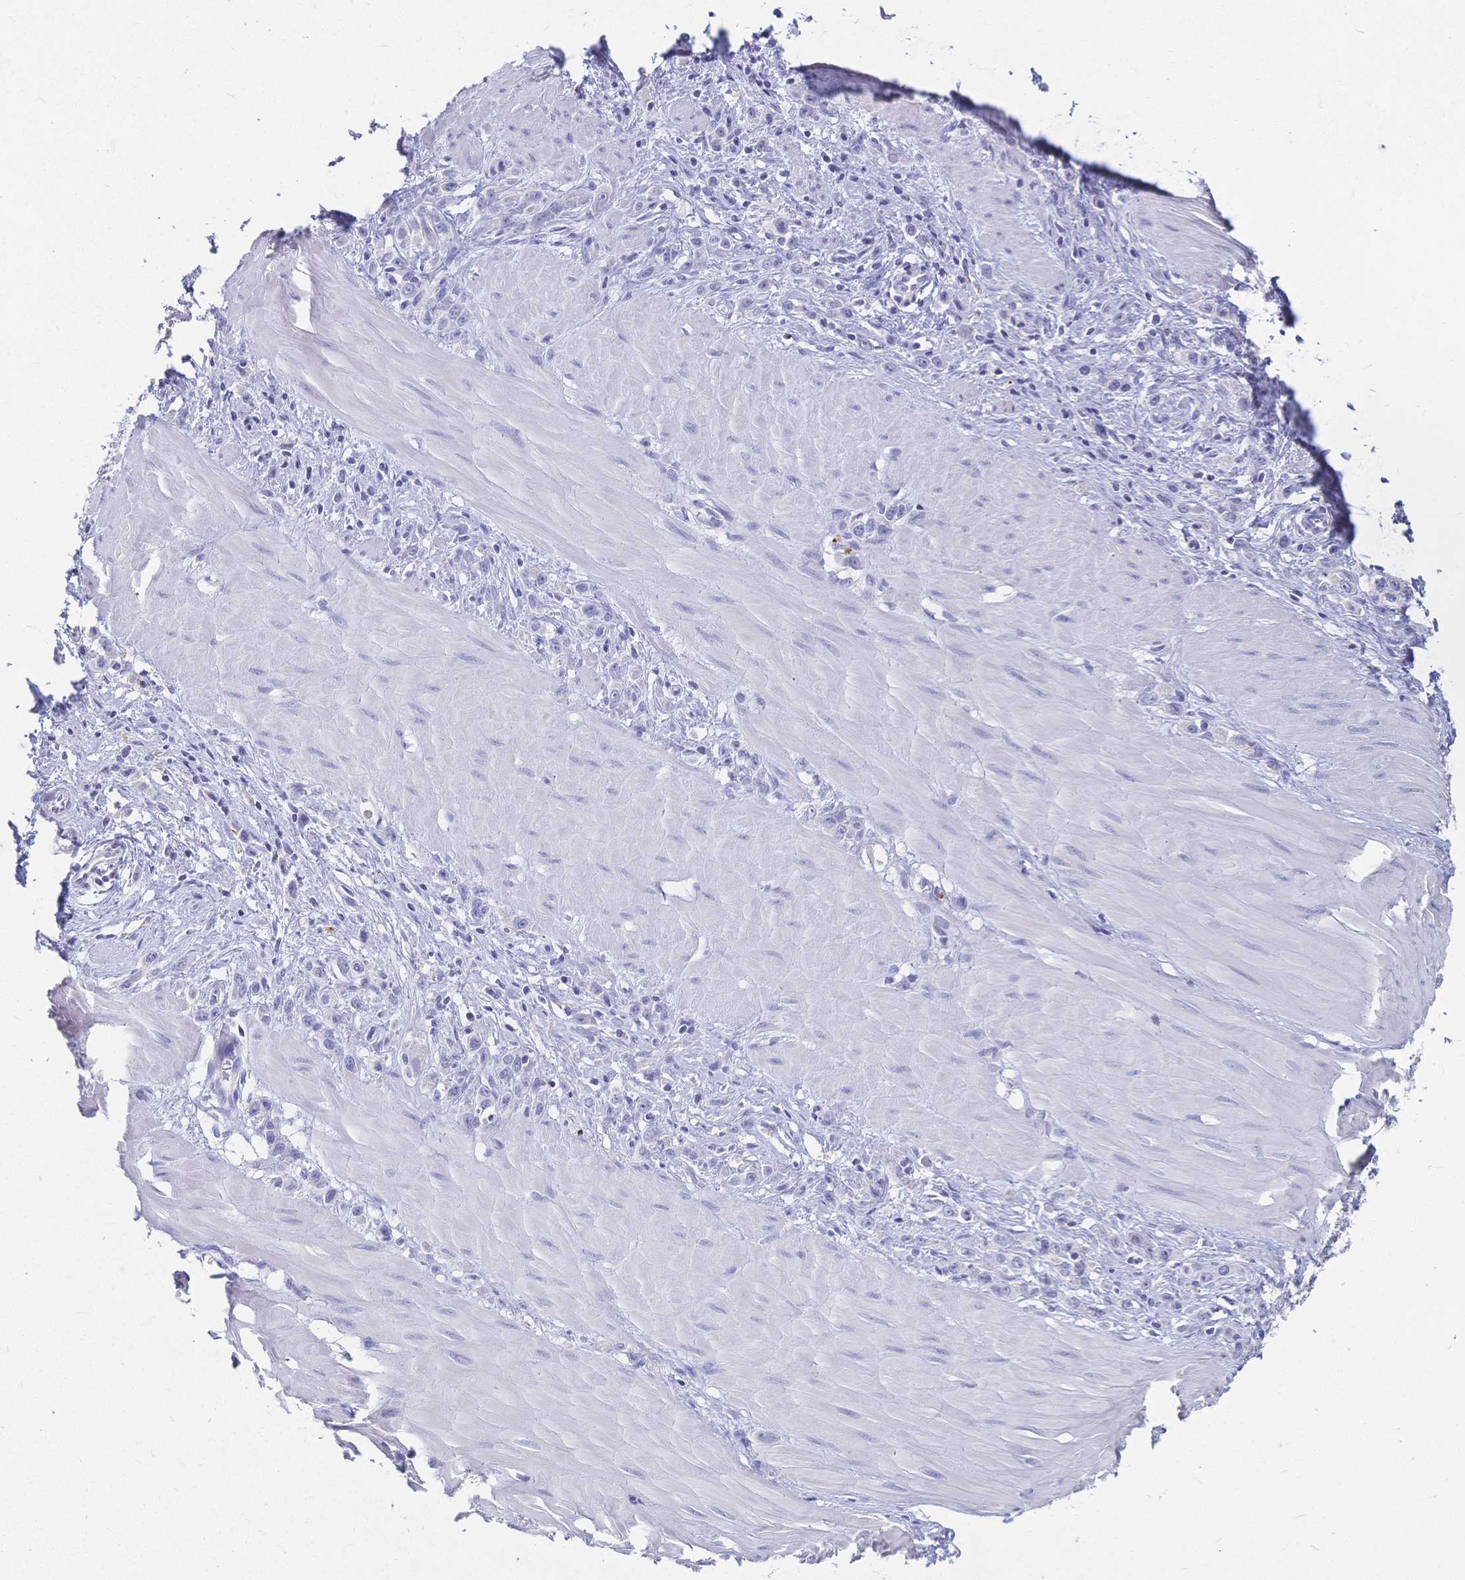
{"staining": {"intensity": "negative", "quantity": "none", "location": "none"}, "tissue": "stomach cancer", "cell_type": "Tumor cells", "image_type": "cancer", "snomed": [{"axis": "morphology", "description": "Adenocarcinoma, NOS"}, {"axis": "topography", "description": "Stomach"}], "caption": "A photomicrograph of human stomach cancer is negative for staining in tumor cells.", "gene": "IL2RB", "patient": {"sex": "male", "age": 47}}